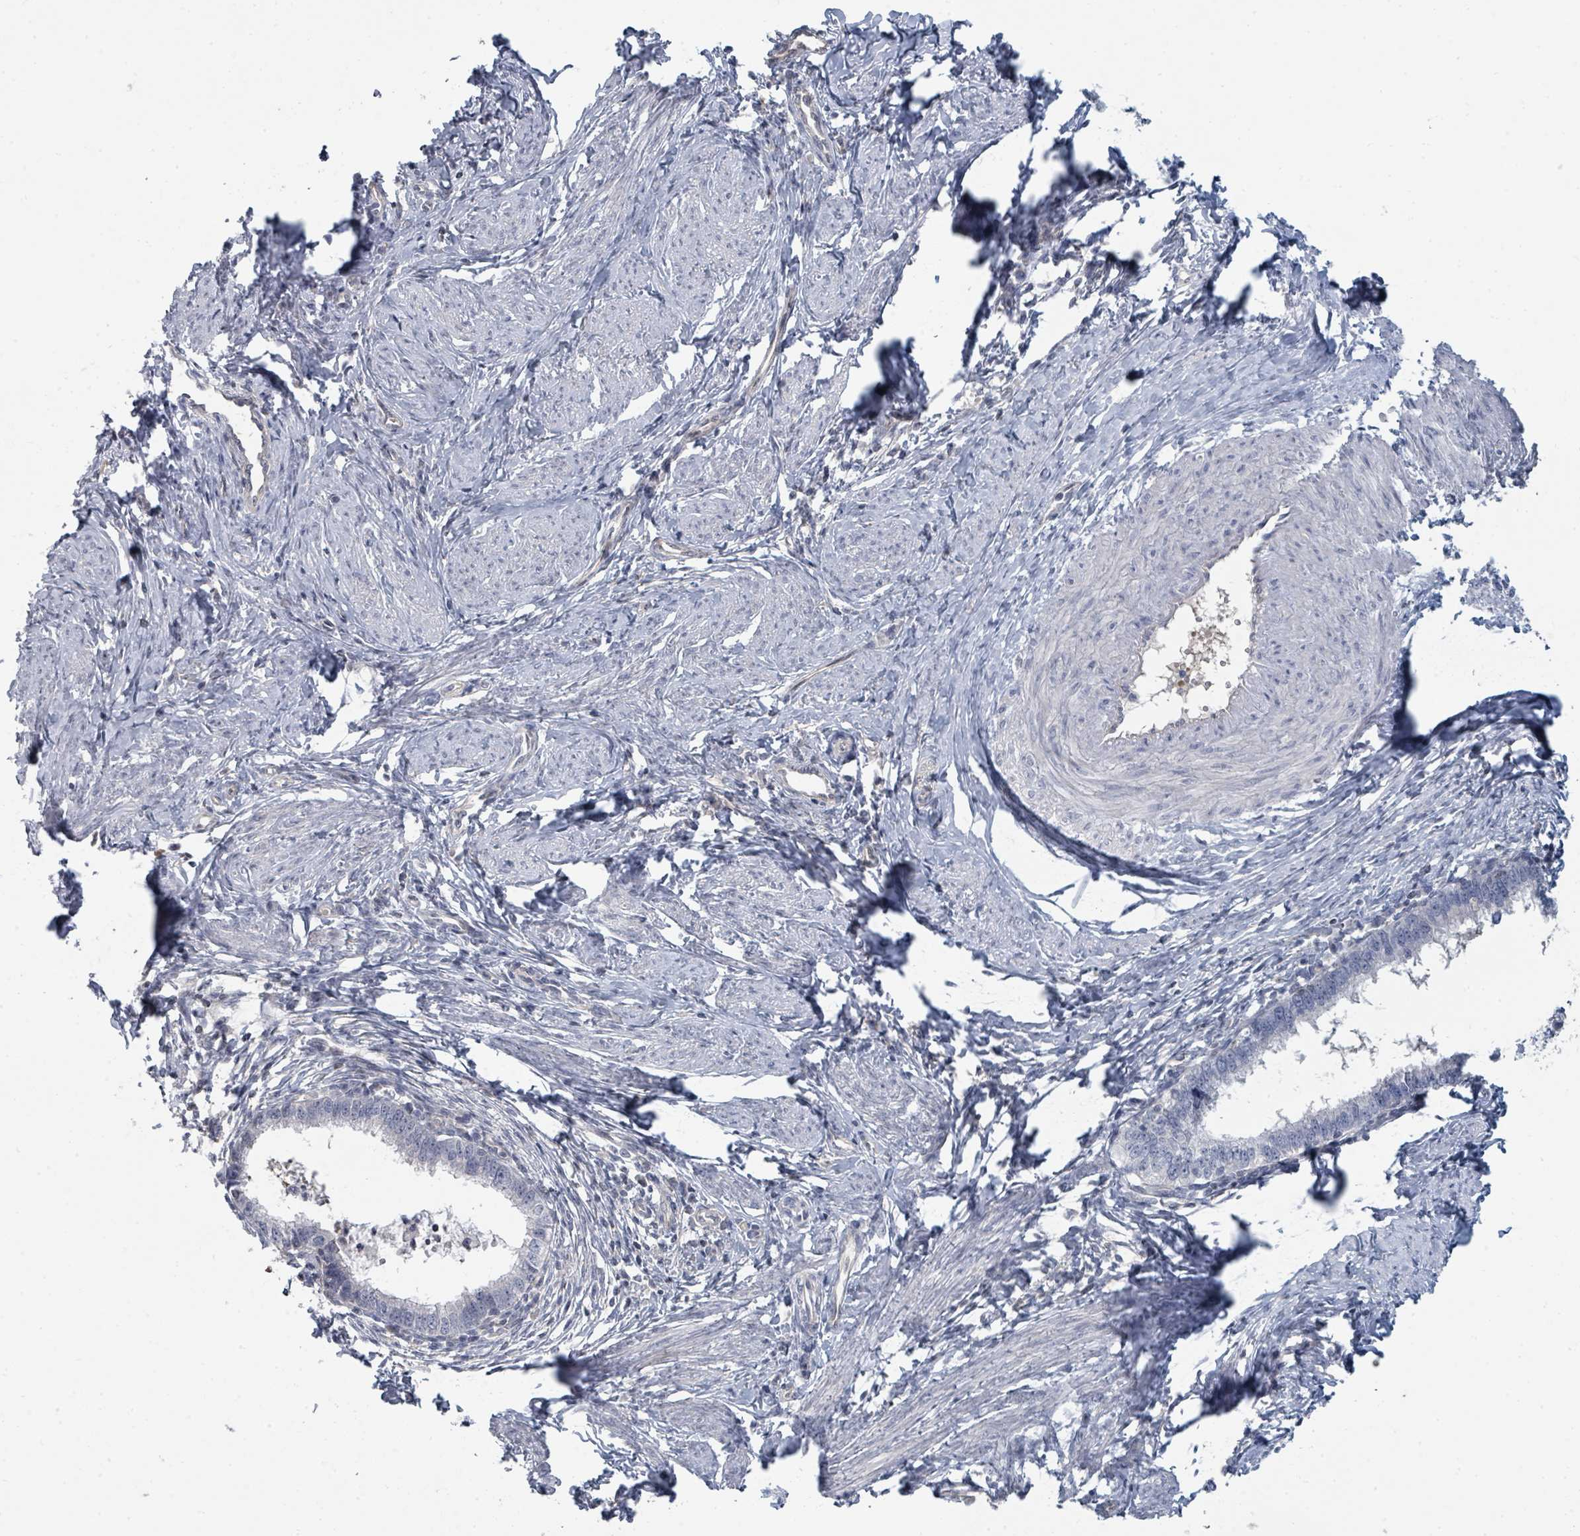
{"staining": {"intensity": "negative", "quantity": "none", "location": "none"}, "tissue": "cervical cancer", "cell_type": "Tumor cells", "image_type": "cancer", "snomed": [{"axis": "morphology", "description": "Adenocarcinoma, NOS"}, {"axis": "topography", "description": "Cervix"}], "caption": "There is no significant expression in tumor cells of adenocarcinoma (cervical). (DAB IHC with hematoxylin counter stain).", "gene": "SLC25A45", "patient": {"sex": "female", "age": 36}}